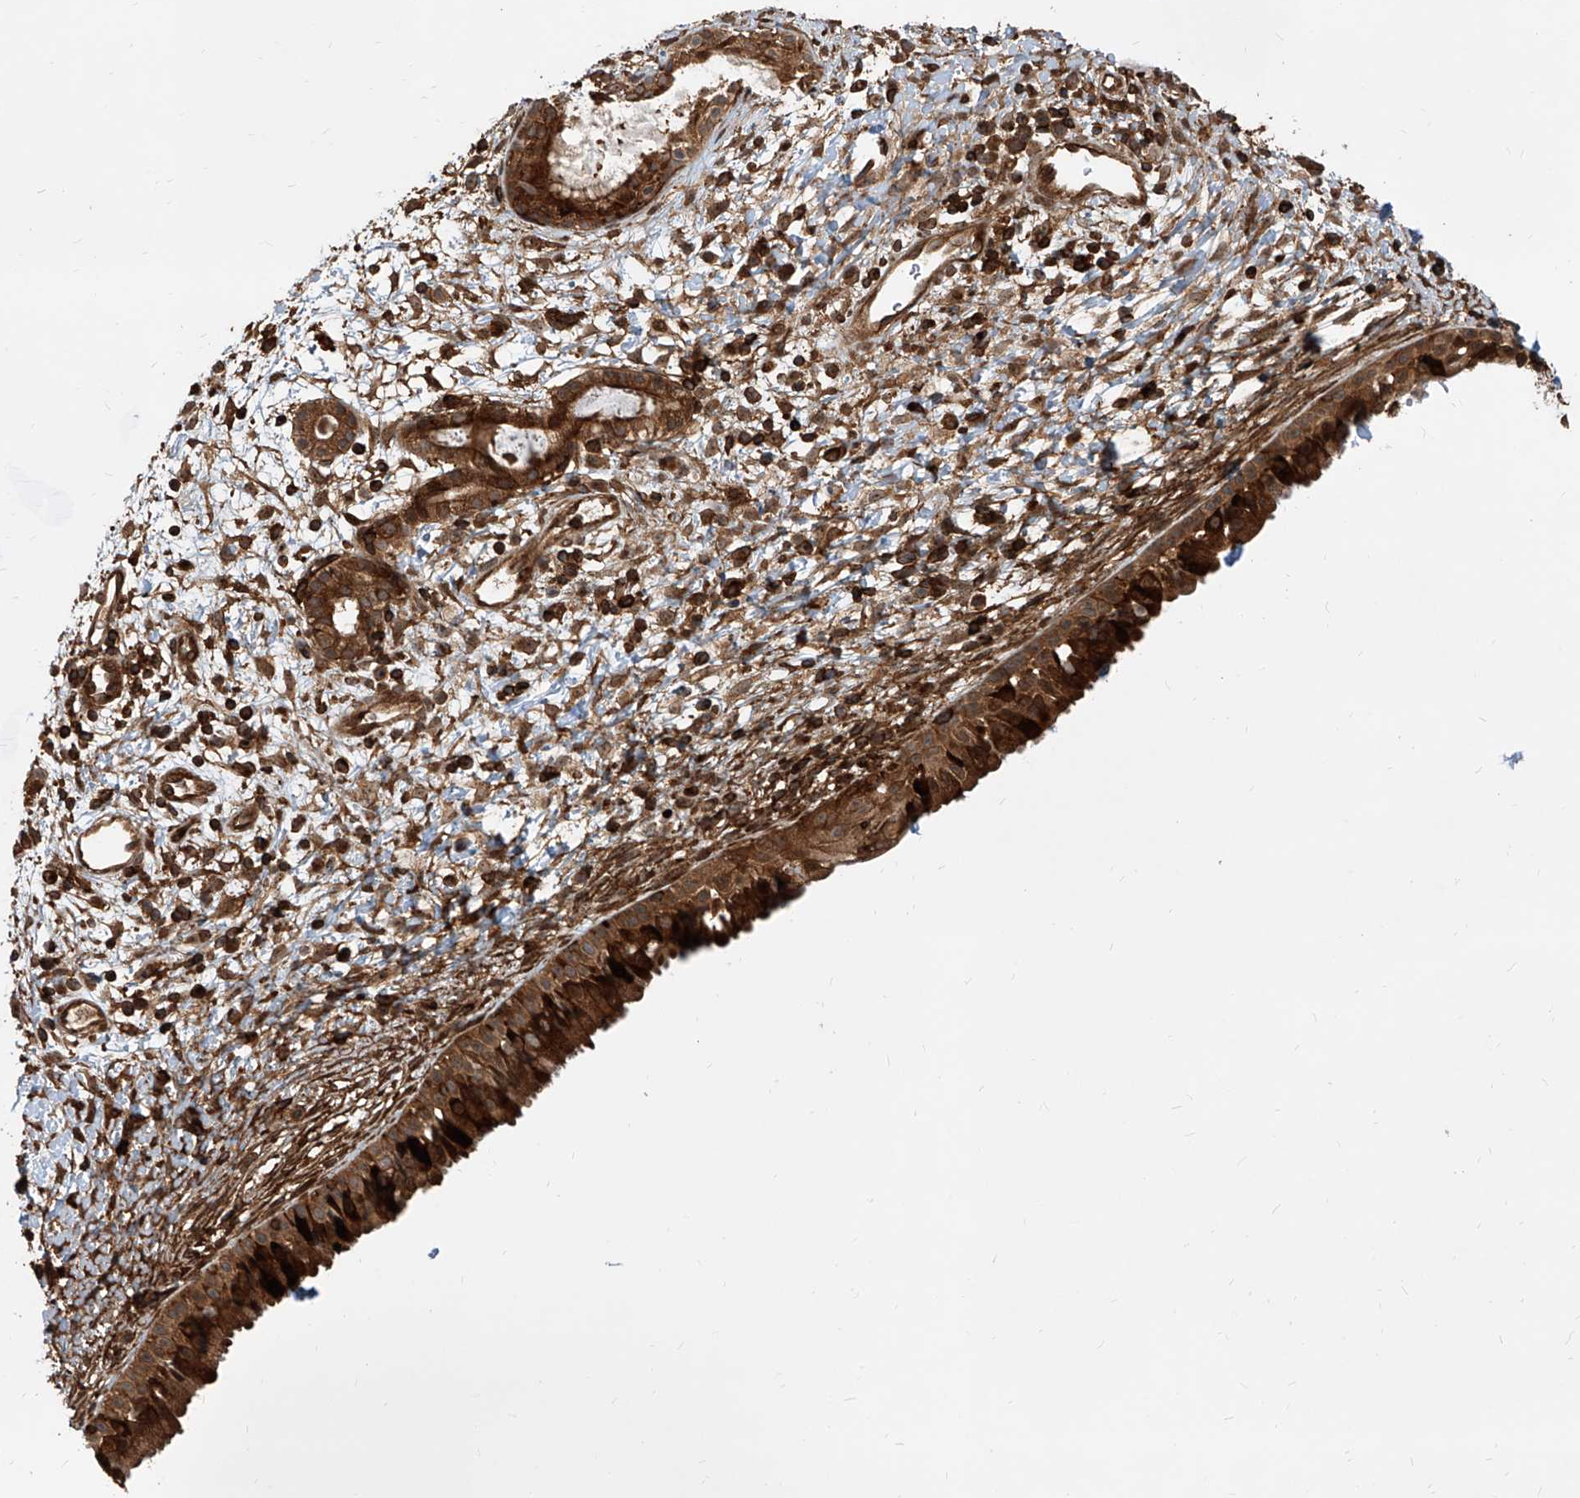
{"staining": {"intensity": "strong", "quantity": ">75%", "location": "cytoplasmic/membranous"}, "tissue": "nasopharynx", "cell_type": "Respiratory epithelial cells", "image_type": "normal", "snomed": [{"axis": "morphology", "description": "Normal tissue, NOS"}, {"axis": "topography", "description": "Nasopharynx"}], "caption": "Immunohistochemistry (DAB (3,3'-diaminobenzidine)) staining of benign nasopharynx demonstrates strong cytoplasmic/membranous protein expression in about >75% of respiratory epithelial cells.", "gene": "MAGED2", "patient": {"sex": "male", "age": 22}}